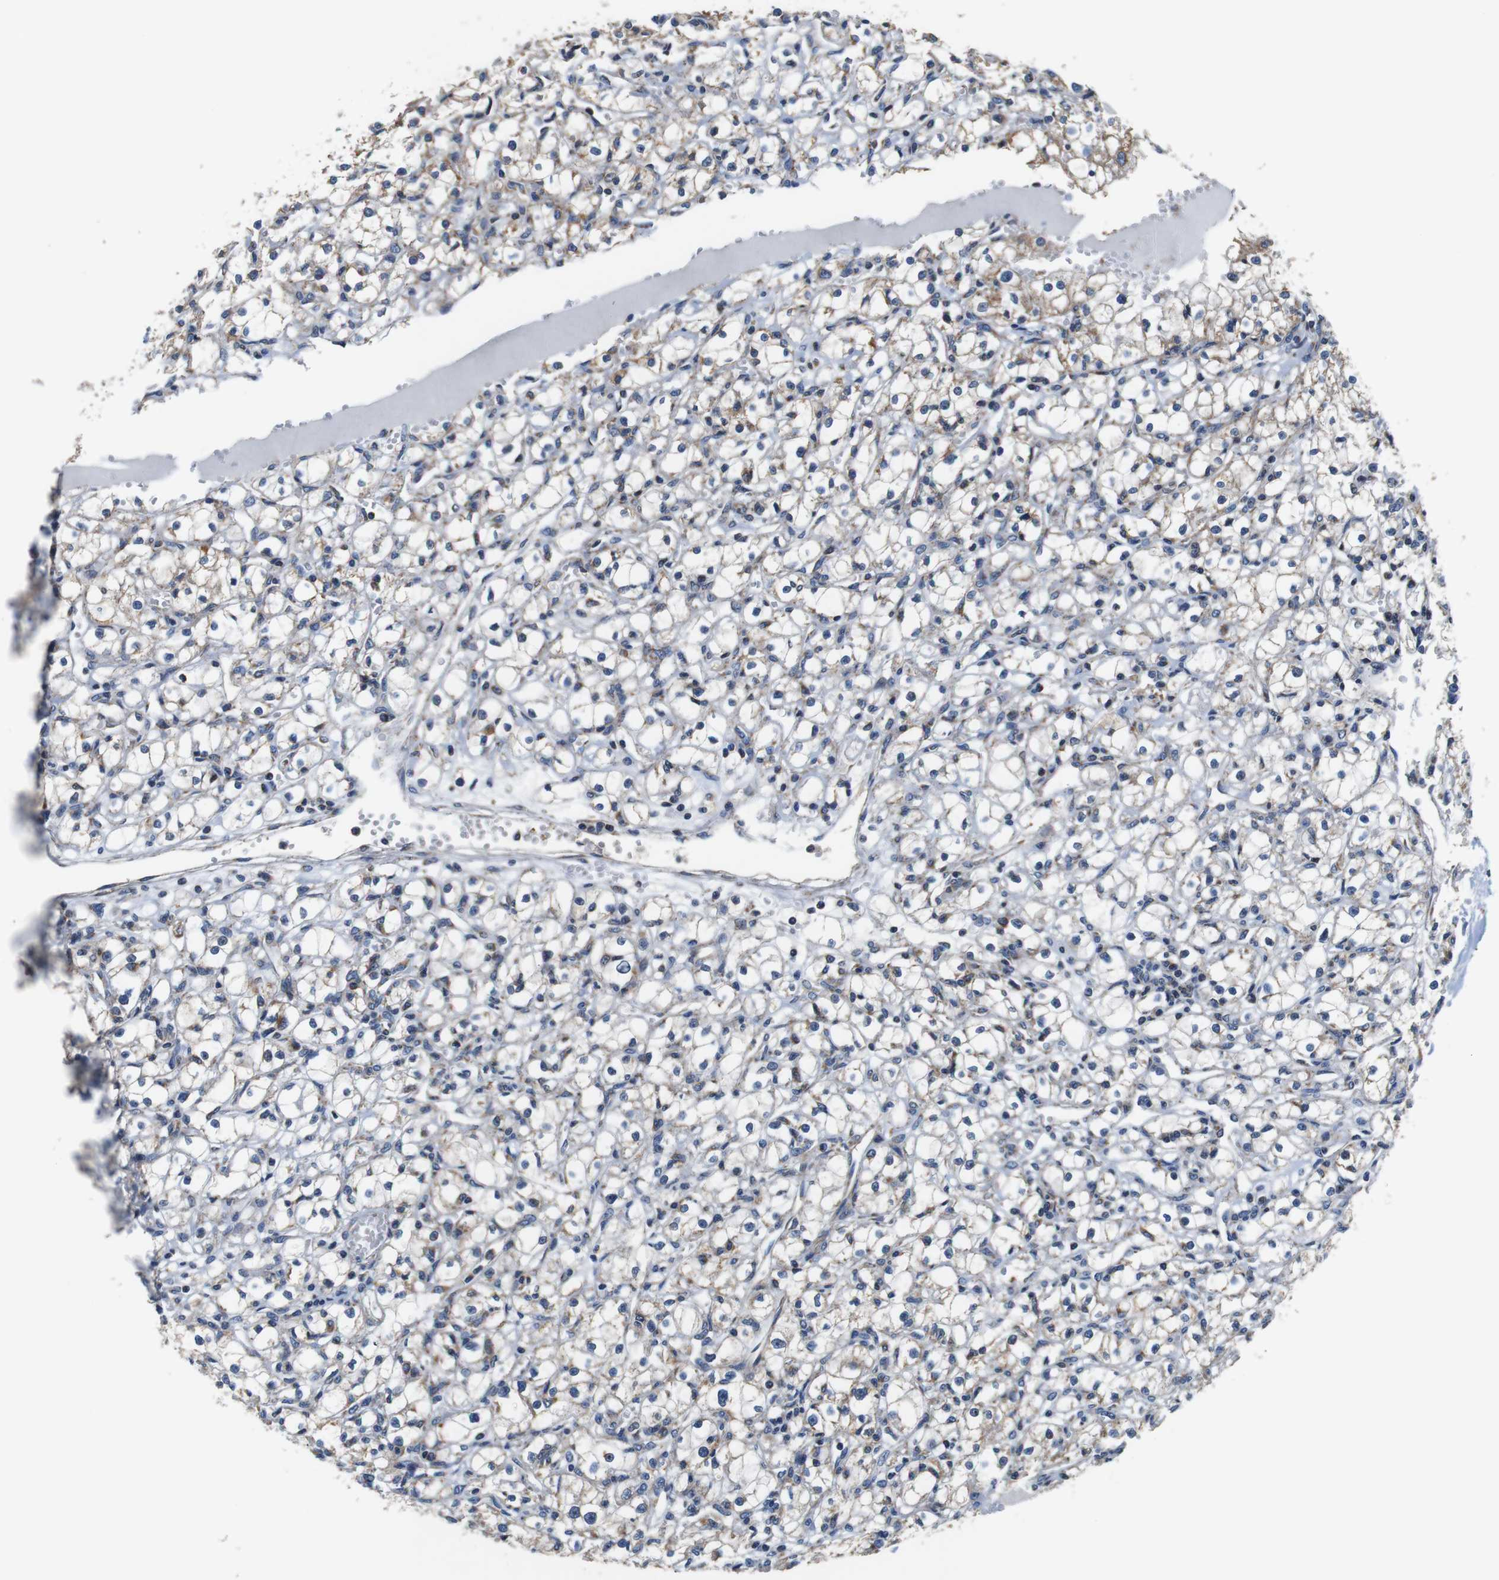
{"staining": {"intensity": "weak", "quantity": "25%-75%", "location": "cytoplasmic/membranous"}, "tissue": "renal cancer", "cell_type": "Tumor cells", "image_type": "cancer", "snomed": [{"axis": "morphology", "description": "Adenocarcinoma, NOS"}, {"axis": "topography", "description": "Kidney"}], "caption": "Immunohistochemistry (IHC) staining of renal cancer, which displays low levels of weak cytoplasmic/membranous expression in approximately 25%-75% of tumor cells indicating weak cytoplasmic/membranous protein expression. The staining was performed using DAB (brown) for protein detection and nuclei were counterstained in hematoxylin (blue).", "gene": "LRP4", "patient": {"sex": "male", "age": 56}}